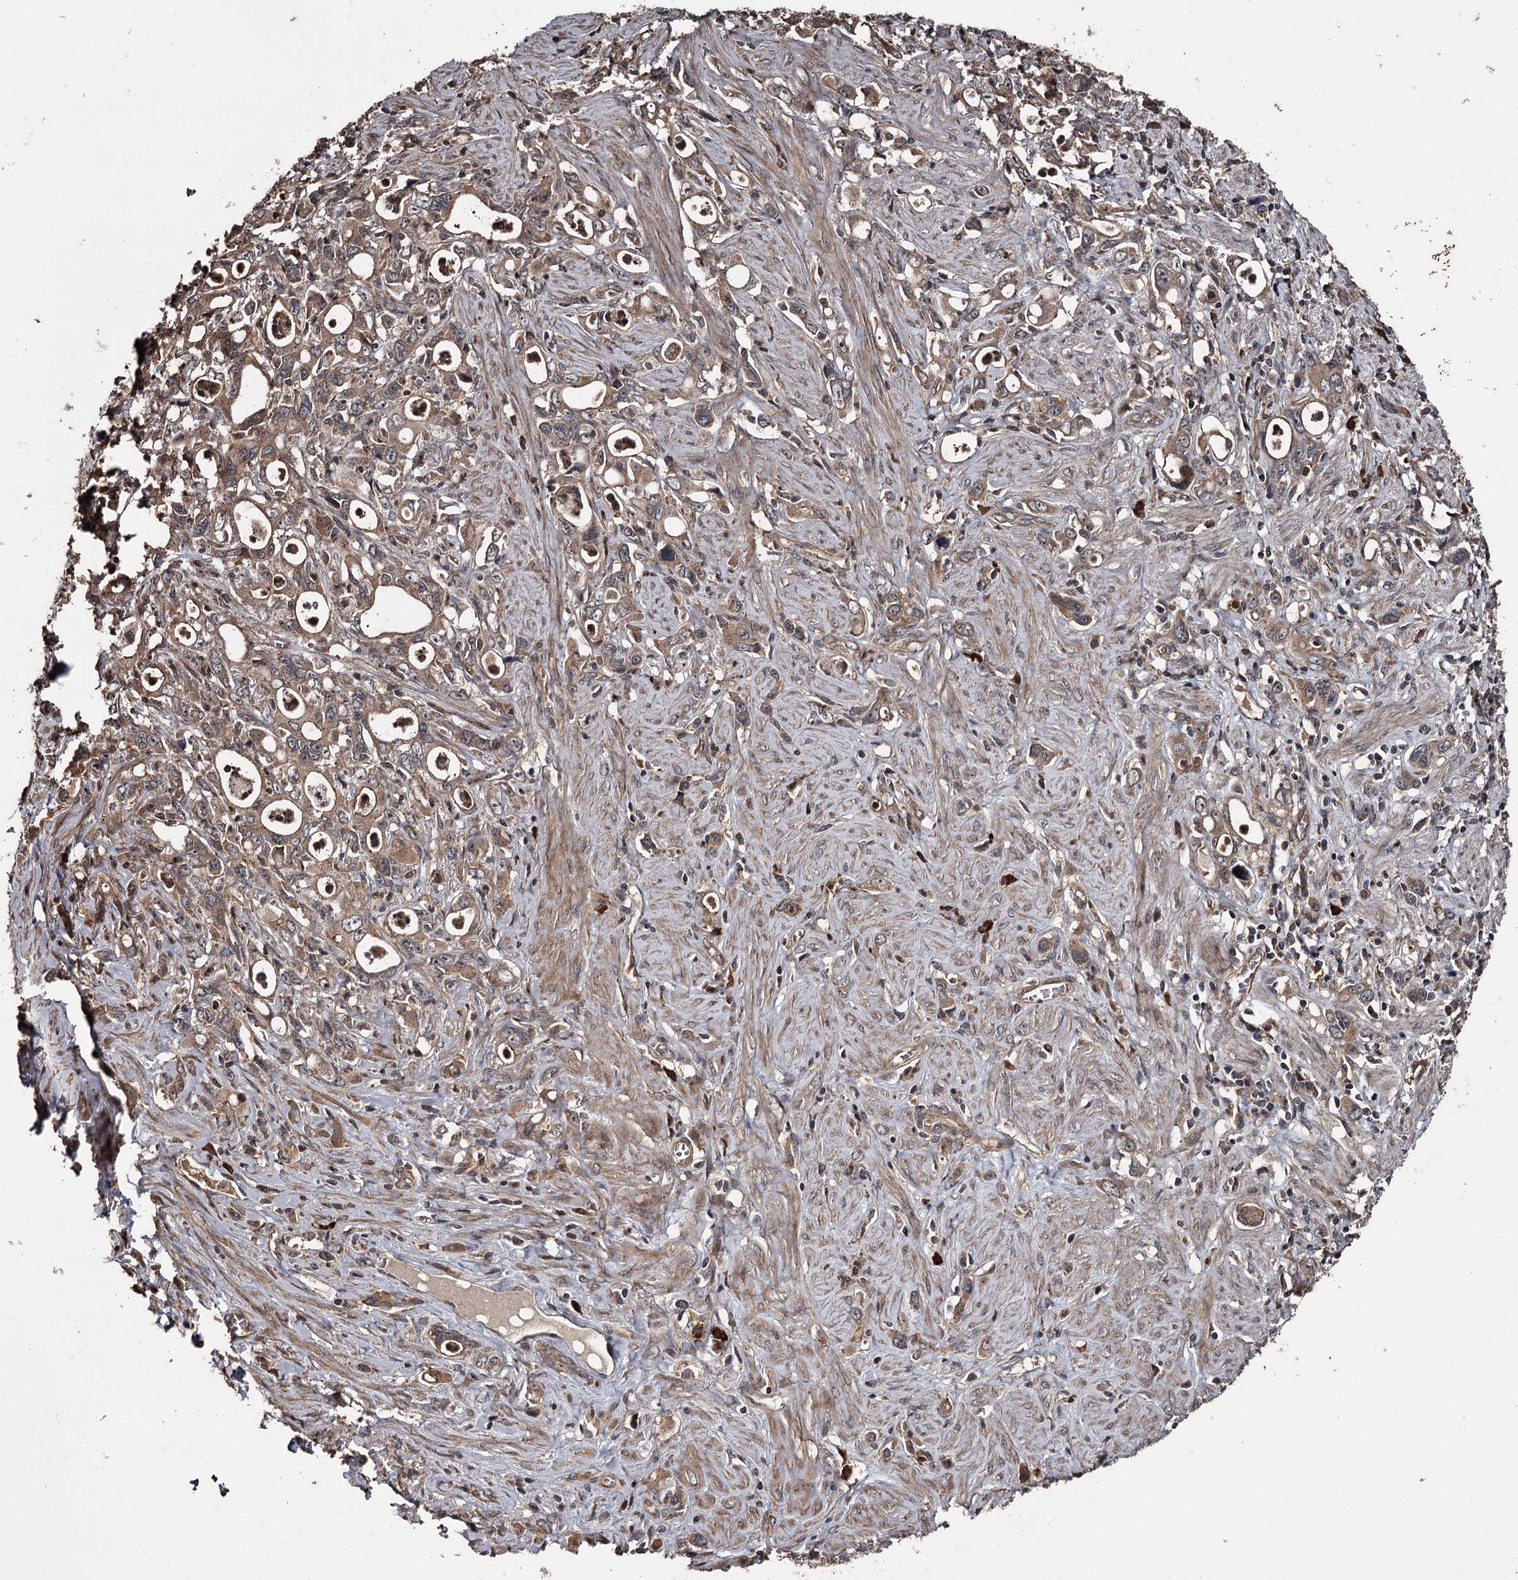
{"staining": {"intensity": "moderate", "quantity": ">75%", "location": "cytoplasmic/membranous"}, "tissue": "stomach cancer", "cell_type": "Tumor cells", "image_type": "cancer", "snomed": [{"axis": "morphology", "description": "Adenocarcinoma, NOS"}, {"axis": "topography", "description": "Stomach, lower"}], "caption": "Human adenocarcinoma (stomach) stained with a brown dye reveals moderate cytoplasmic/membranous positive expression in about >75% of tumor cells.", "gene": "RAB21", "patient": {"sex": "female", "age": 43}}